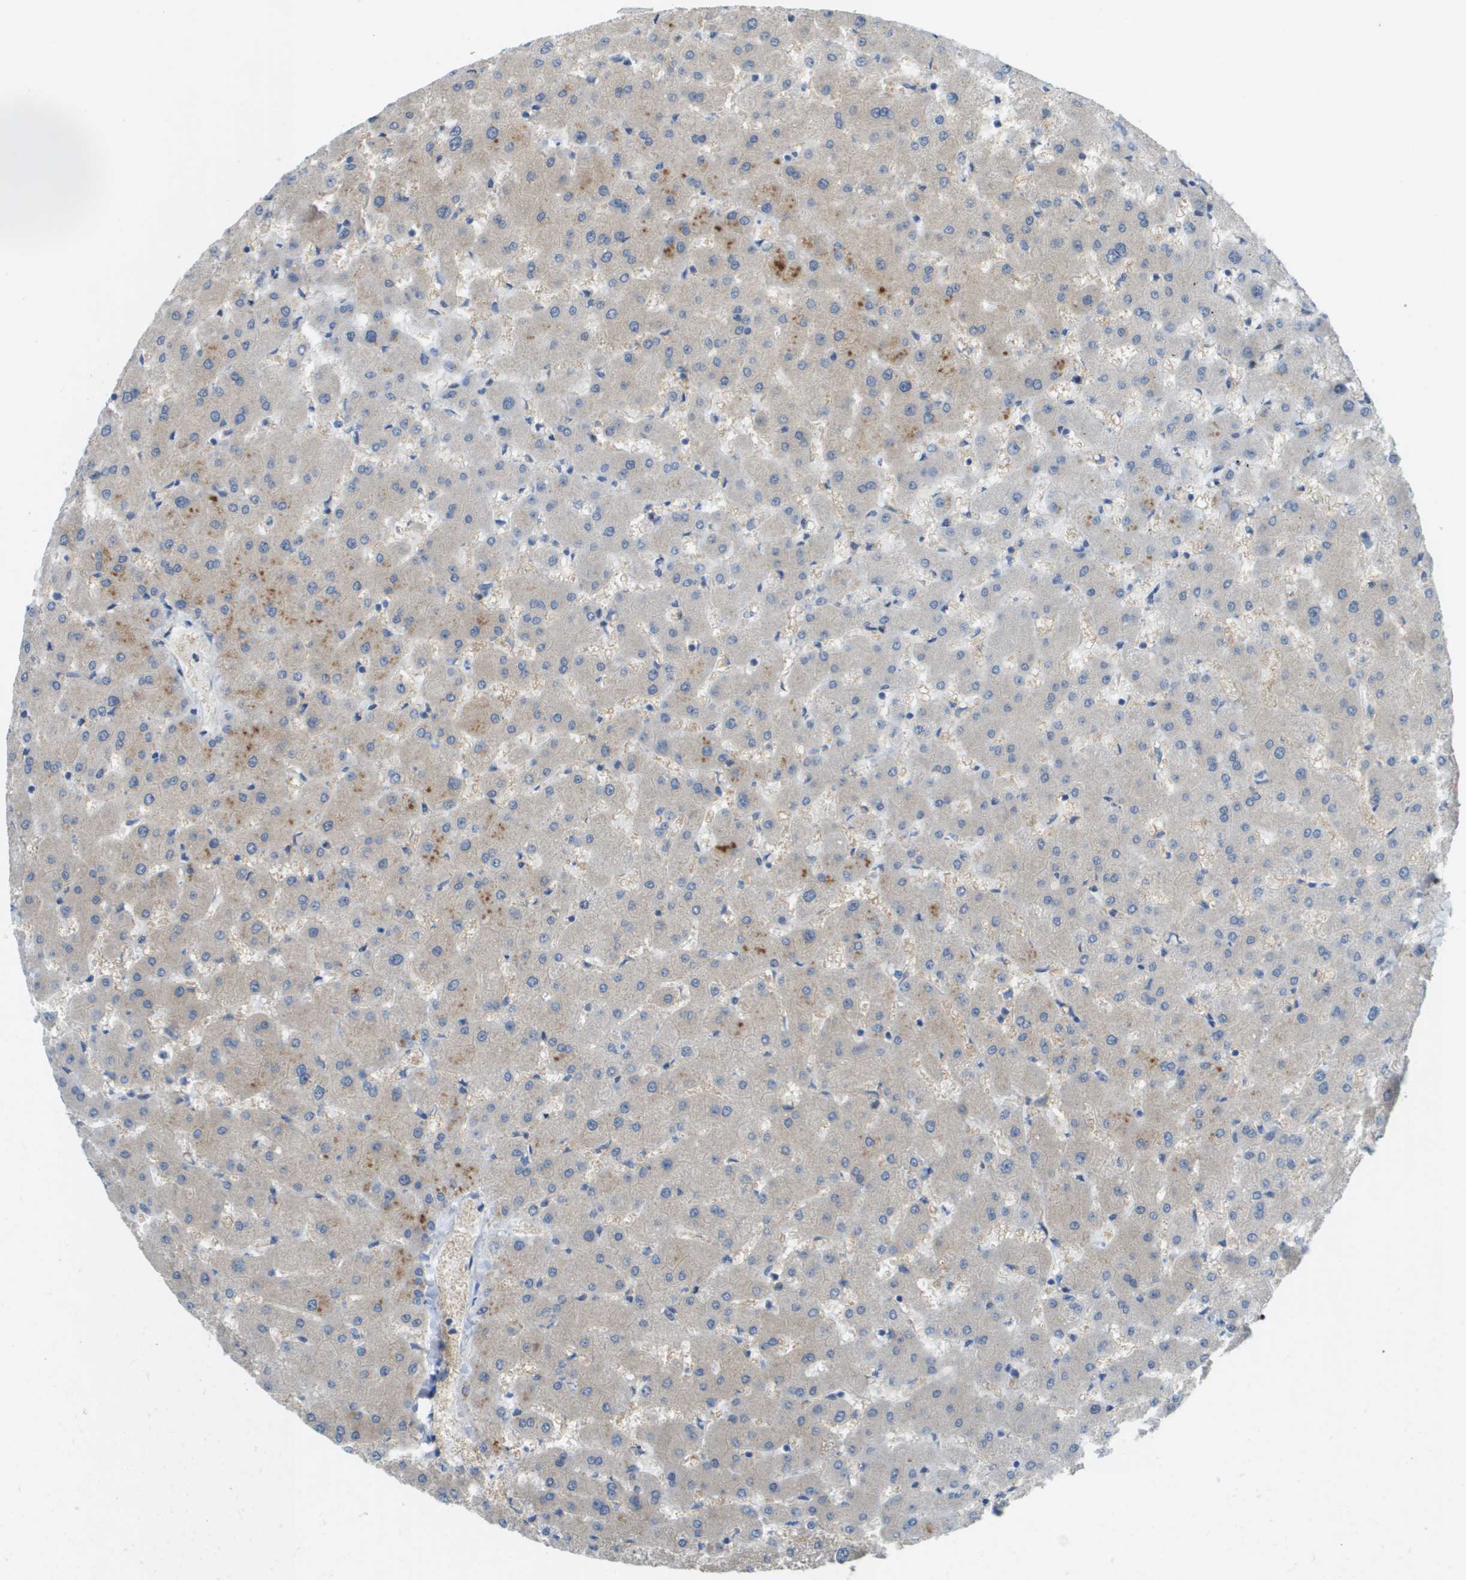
{"staining": {"intensity": "negative", "quantity": "none", "location": "none"}, "tissue": "liver", "cell_type": "Cholangiocytes", "image_type": "normal", "snomed": [{"axis": "morphology", "description": "Normal tissue, NOS"}, {"axis": "topography", "description": "Liver"}], "caption": "Immunohistochemistry image of unremarkable human liver stained for a protein (brown), which demonstrates no positivity in cholangiocytes. Nuclei are stained in blue.", "gene": "CYGB", "patient": {"sex": "female", "age": 63}}